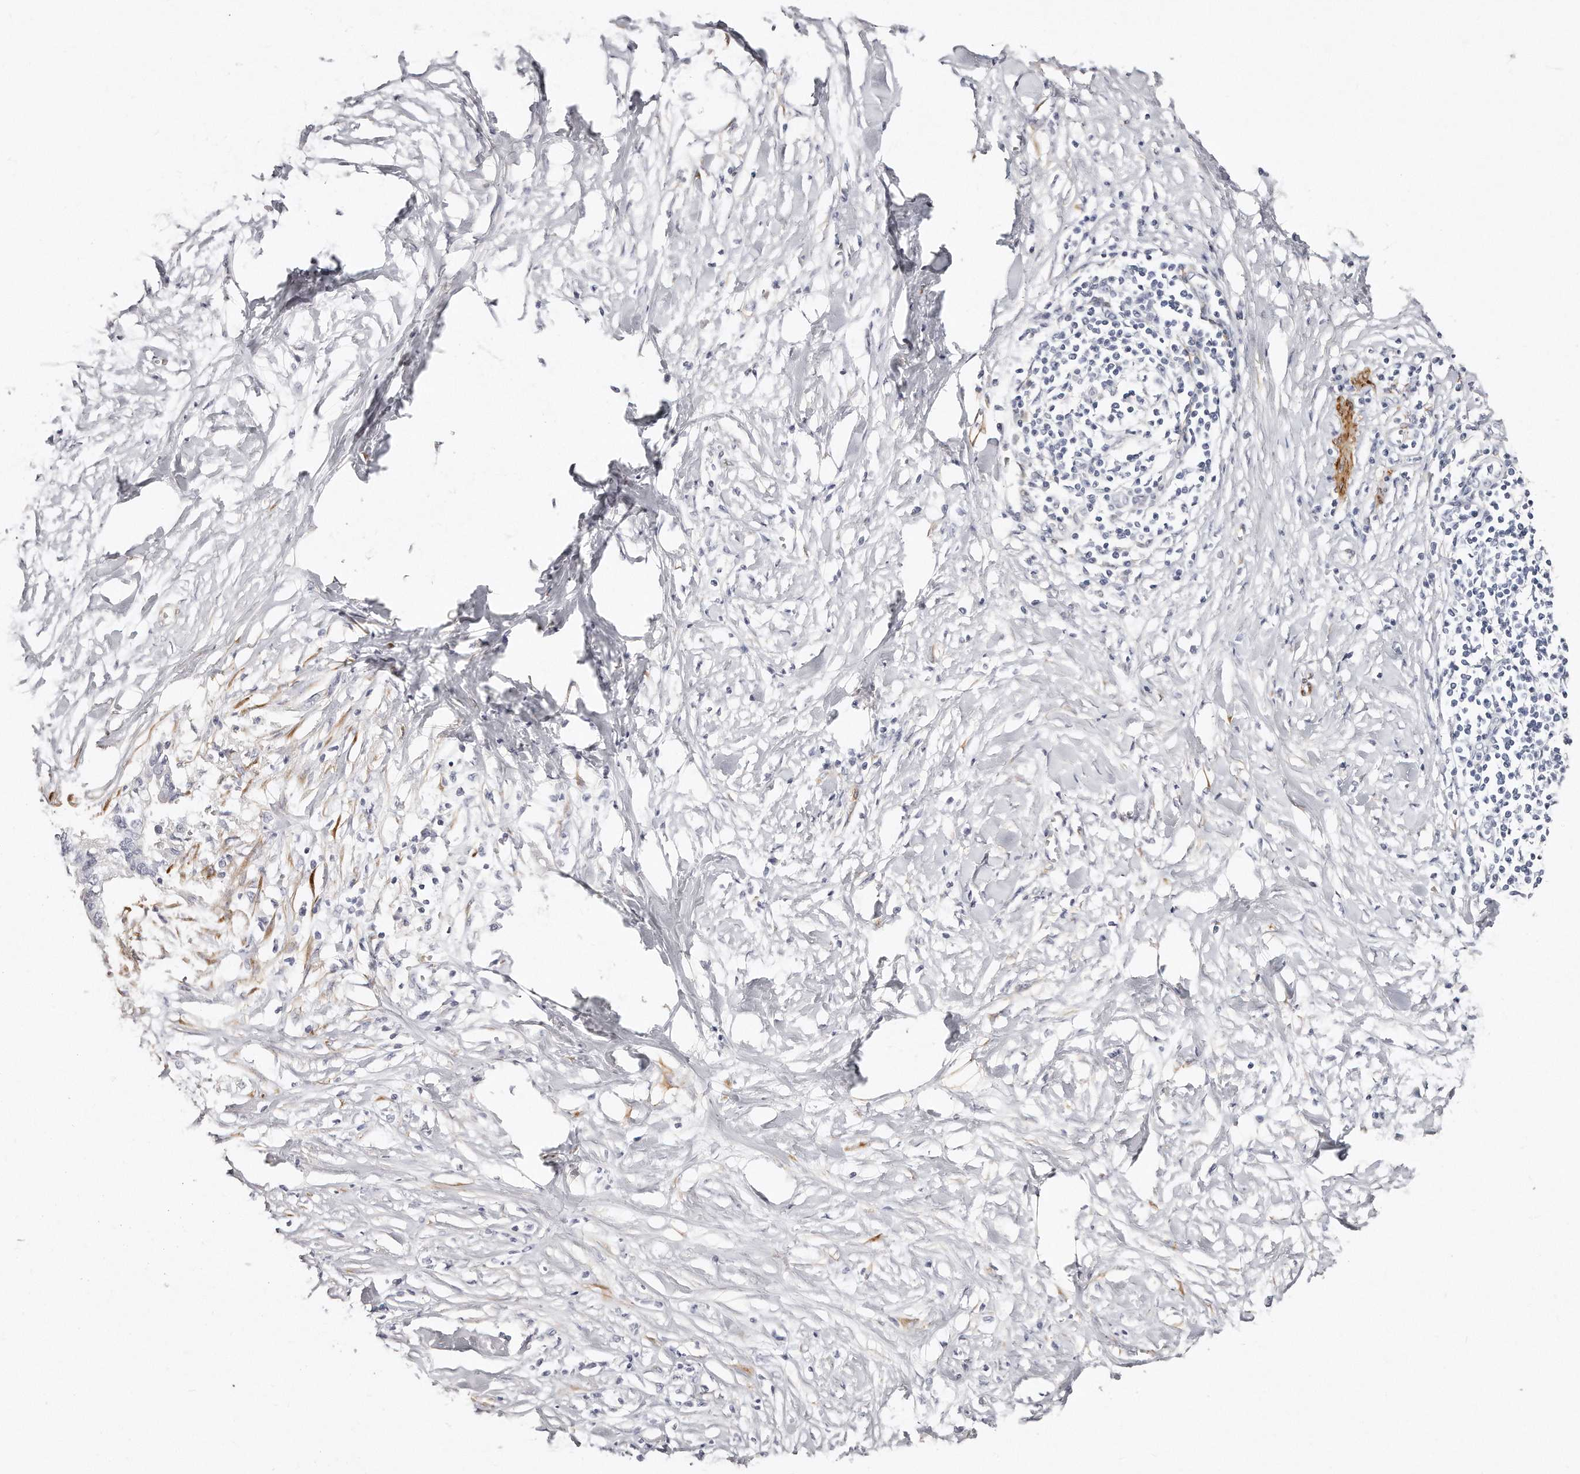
{"staining": {"intensity": "negative", "quantity": "none", "location": "none"}, "tissue": "pancreatic cancer", "cell_type": "Tumor cells", "image_type": "cancer", "snomed": [{"axis": "morphology", "description": "Normal tissue, NOS"}, {"axis": "morphology", "description": "Adenocarcinoma, NOS"}, {"axis": "topography", "description": "Pancreas"}, {"axis": "topography", "description": "Peripheral nerve tissue"}], "caption": "IHC photomicrograph of human adenocarcinoma (pancreatic) stained for a protein (brown), which exhibits no staining in tumor cells. (Stains: DAB (3,3'-diaminobenzidine) immunohistochemistry with hematoxylin counter stain, Microscopy: brightfield microscopy at high magnification).", "gene": "LMOD1", "patient": {"sex": "male", "age": 59}}